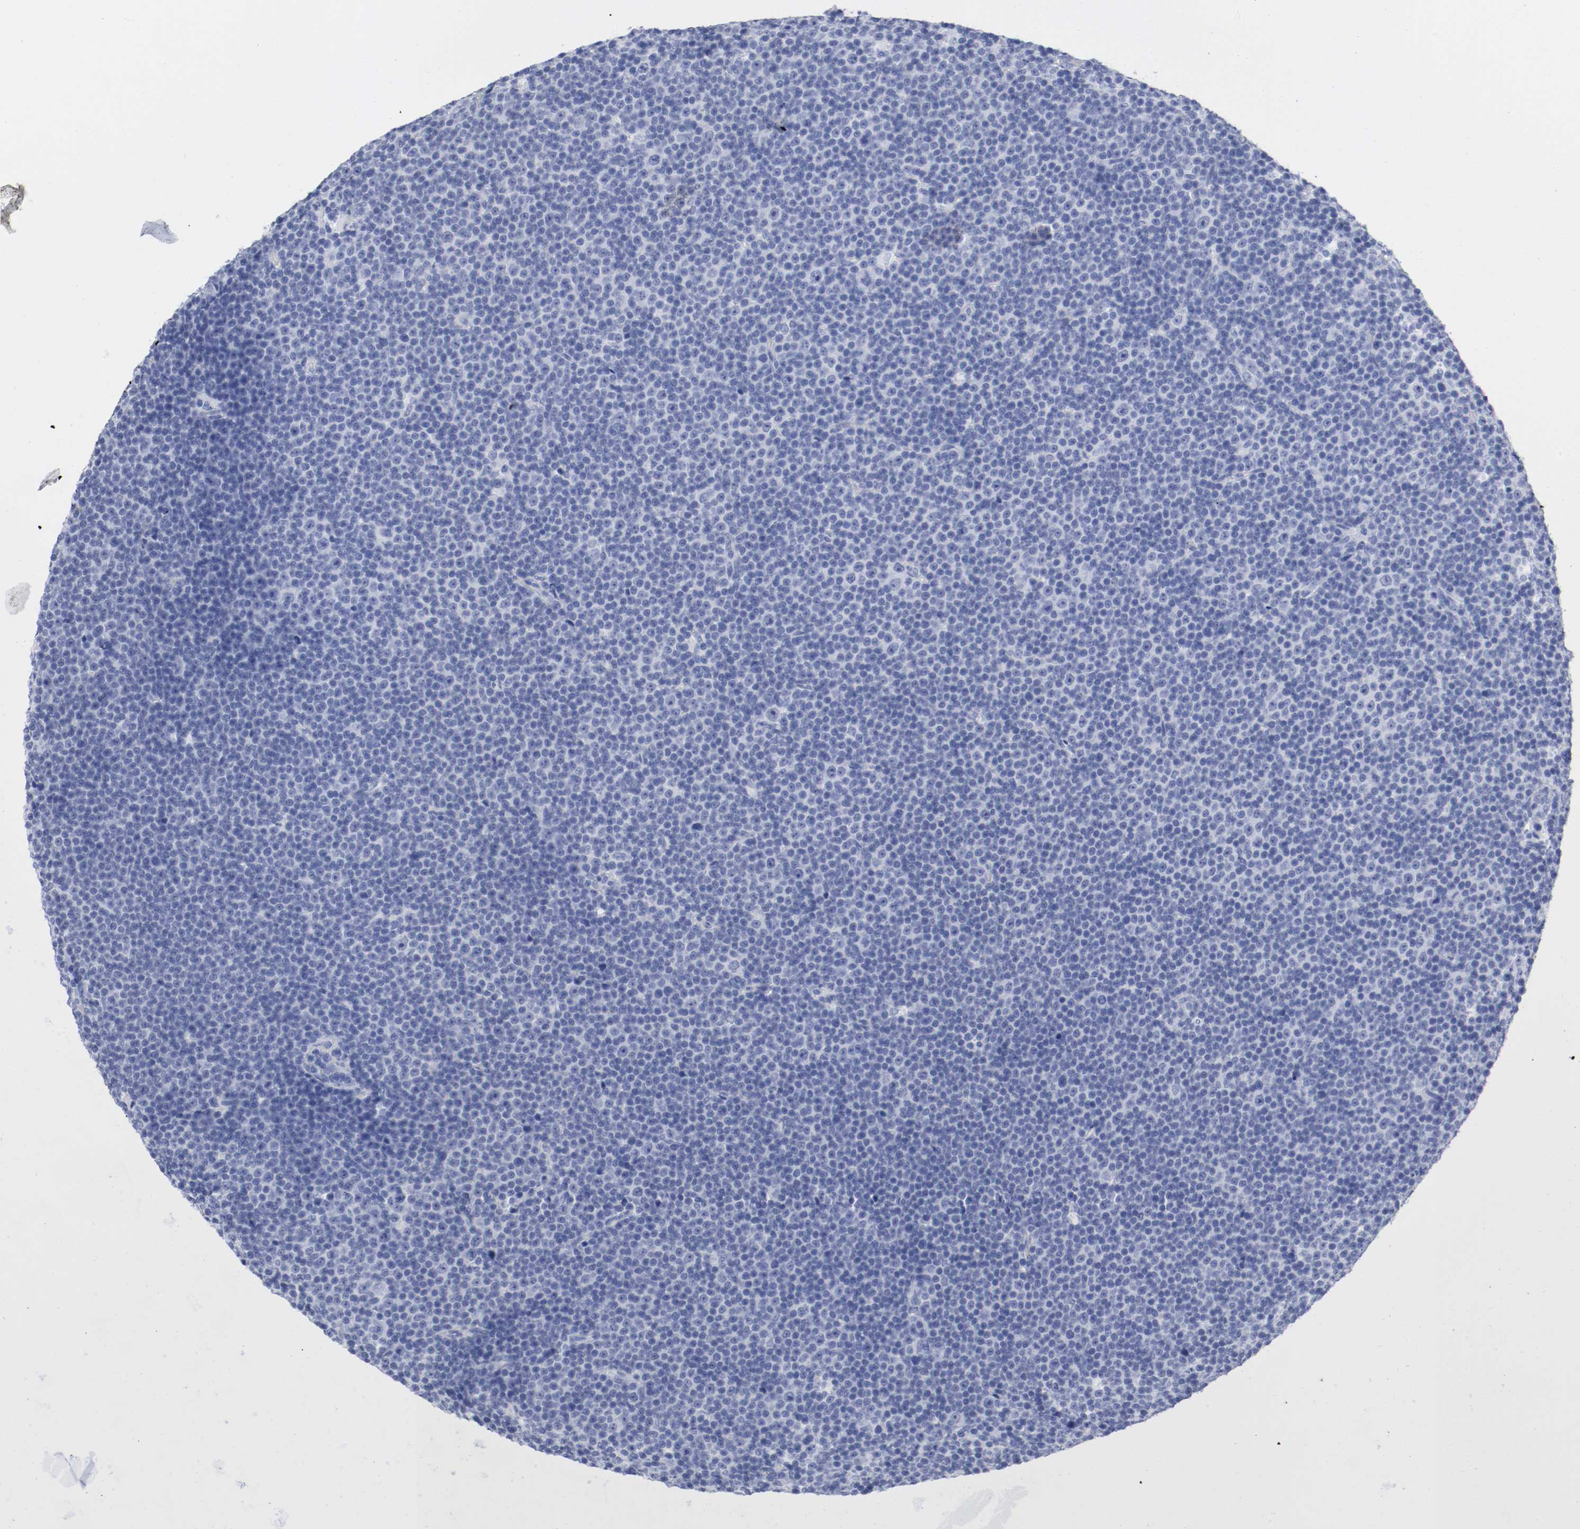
{"staining": {"intensity": "negative", "quantity": "none", "location": "none"}, "tissue": "lymphoma", "cell_type": "Tumor cells", "image_type": "cancer", "snomed": [{"axis": "morphology", "description": "Malignant lymphoma, non-Hodgkin's type, Low grade"}, {"axis": "topography", "description": "Lymph node"}], "caption": "The photomicrograph displays no staining of tumor cells in lymphoma.", "gene": "GAD1", "patient": {"sex": "female", "age": 67}}